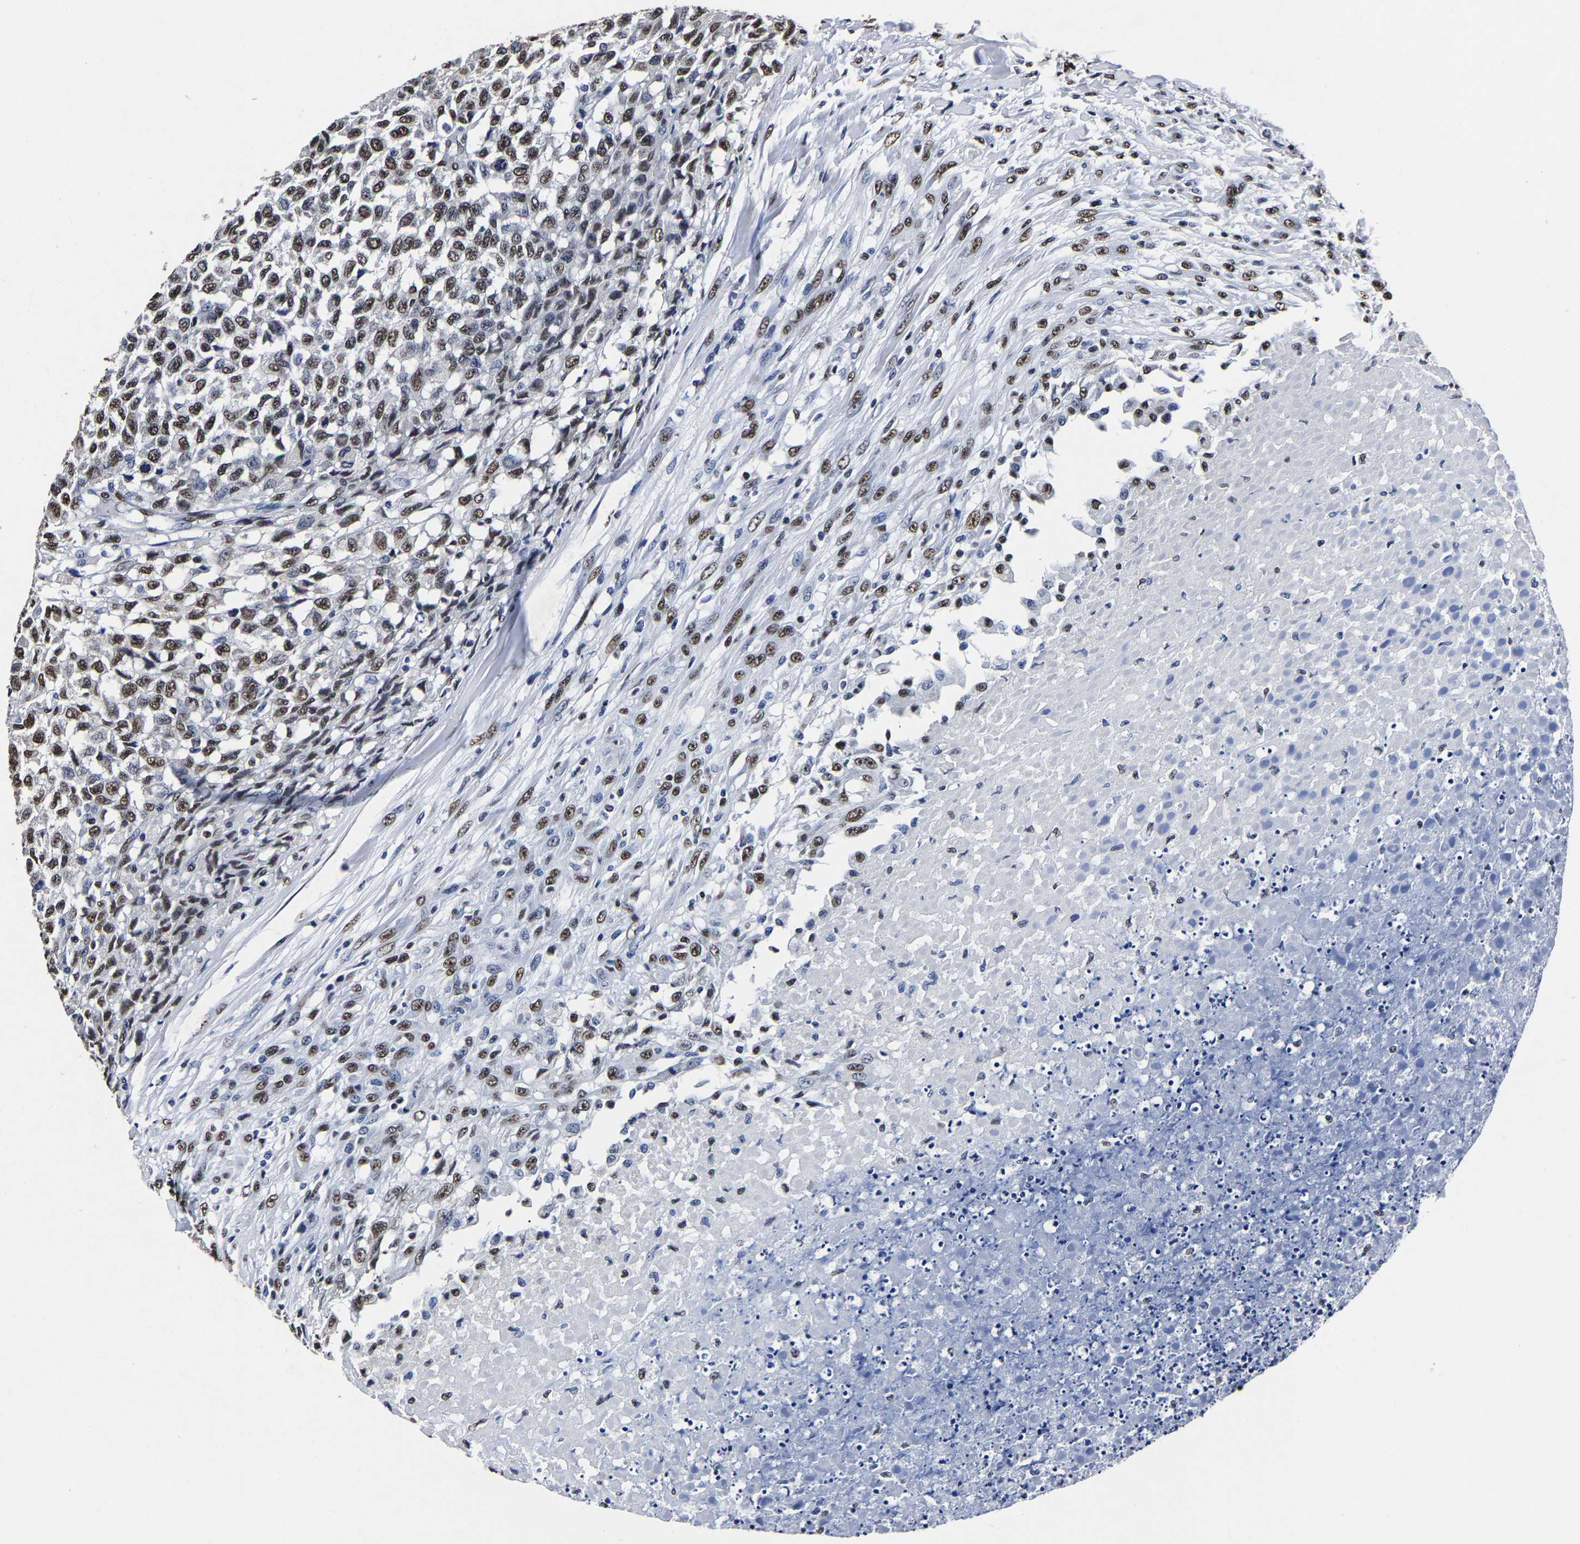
{"staining": {"intensity": "moderate", "quantity": ">75%", "location": "nuclear"}, "tissue": "testis cancer", "cell_type": "Tumor cells", "image_type": "cancer", "snomed": [{"axis": "morphology", "description": "Seminoma, NOS"}, {"axis": "topography", "description": "Testis"}], "caption": "Immunohistochemical staining of testis cancer (seminoma) displays medium levels of moderate nuclear protein expression in approximately >75% of tumor cells.", "gene": "RBM45", "patient": {"sex": "male", "age": 59}}